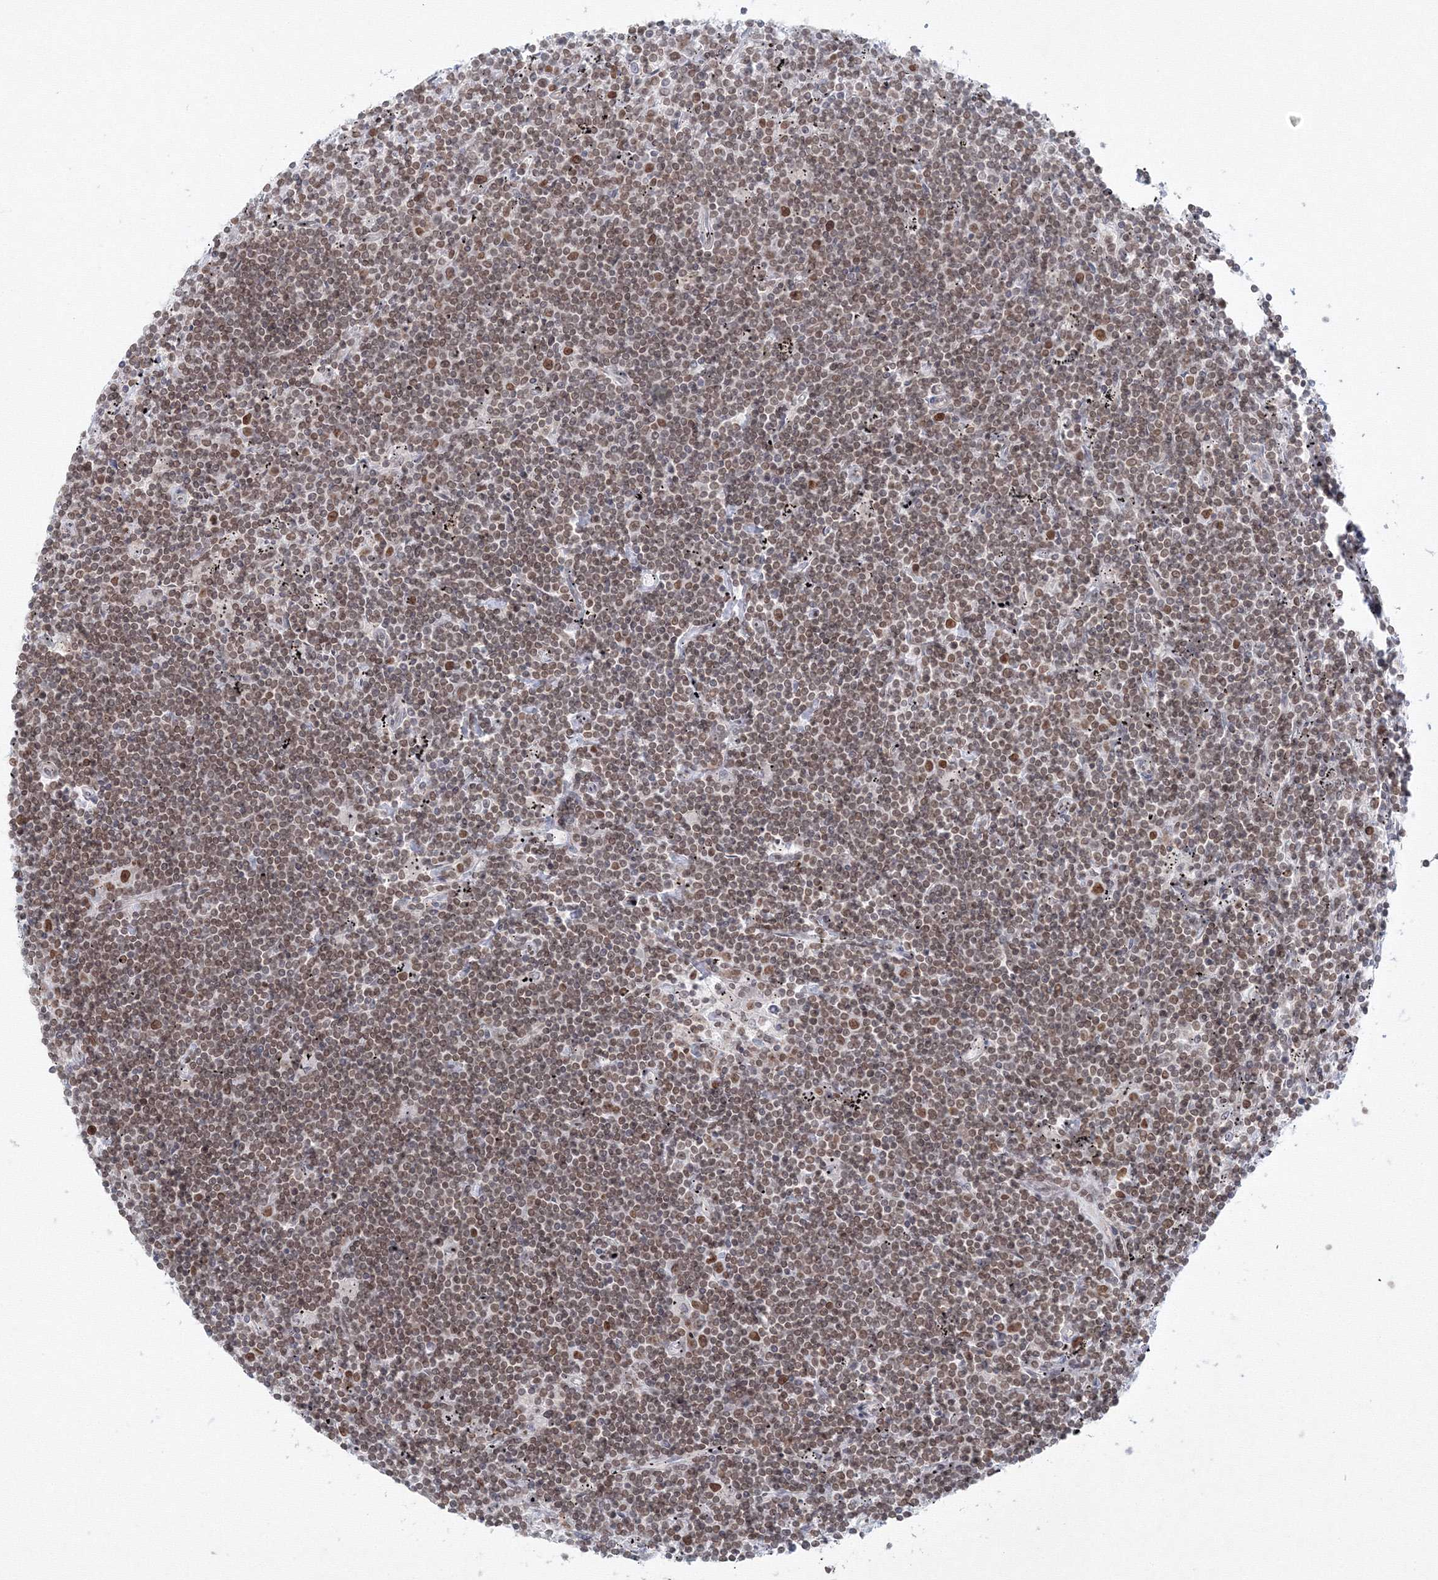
{"staining": {"intensity": "moderate", "quantity": "25%-75%", "location": "nuclear"}, "tissue": "lymphoma", "cell_type": "Tumor cells", "image_type": "cancer", "snomed": [{"axis": "morphology", "description": "Malignant lymphoma, non-Hodgkin's type, Low grade"}, {"axis": "topography", "description": "Spleen"}], "caption": "A brown stain labels moderate nuclear positivity of a protein in malignant lymphoma, non-Hodgkin's type (low-grade) tumor cells. The protein of interest is shown in brown color, while the nuclei are stained blue.", "gene": "KIF4A", "patient": {"sex": "male", "age": 76}}